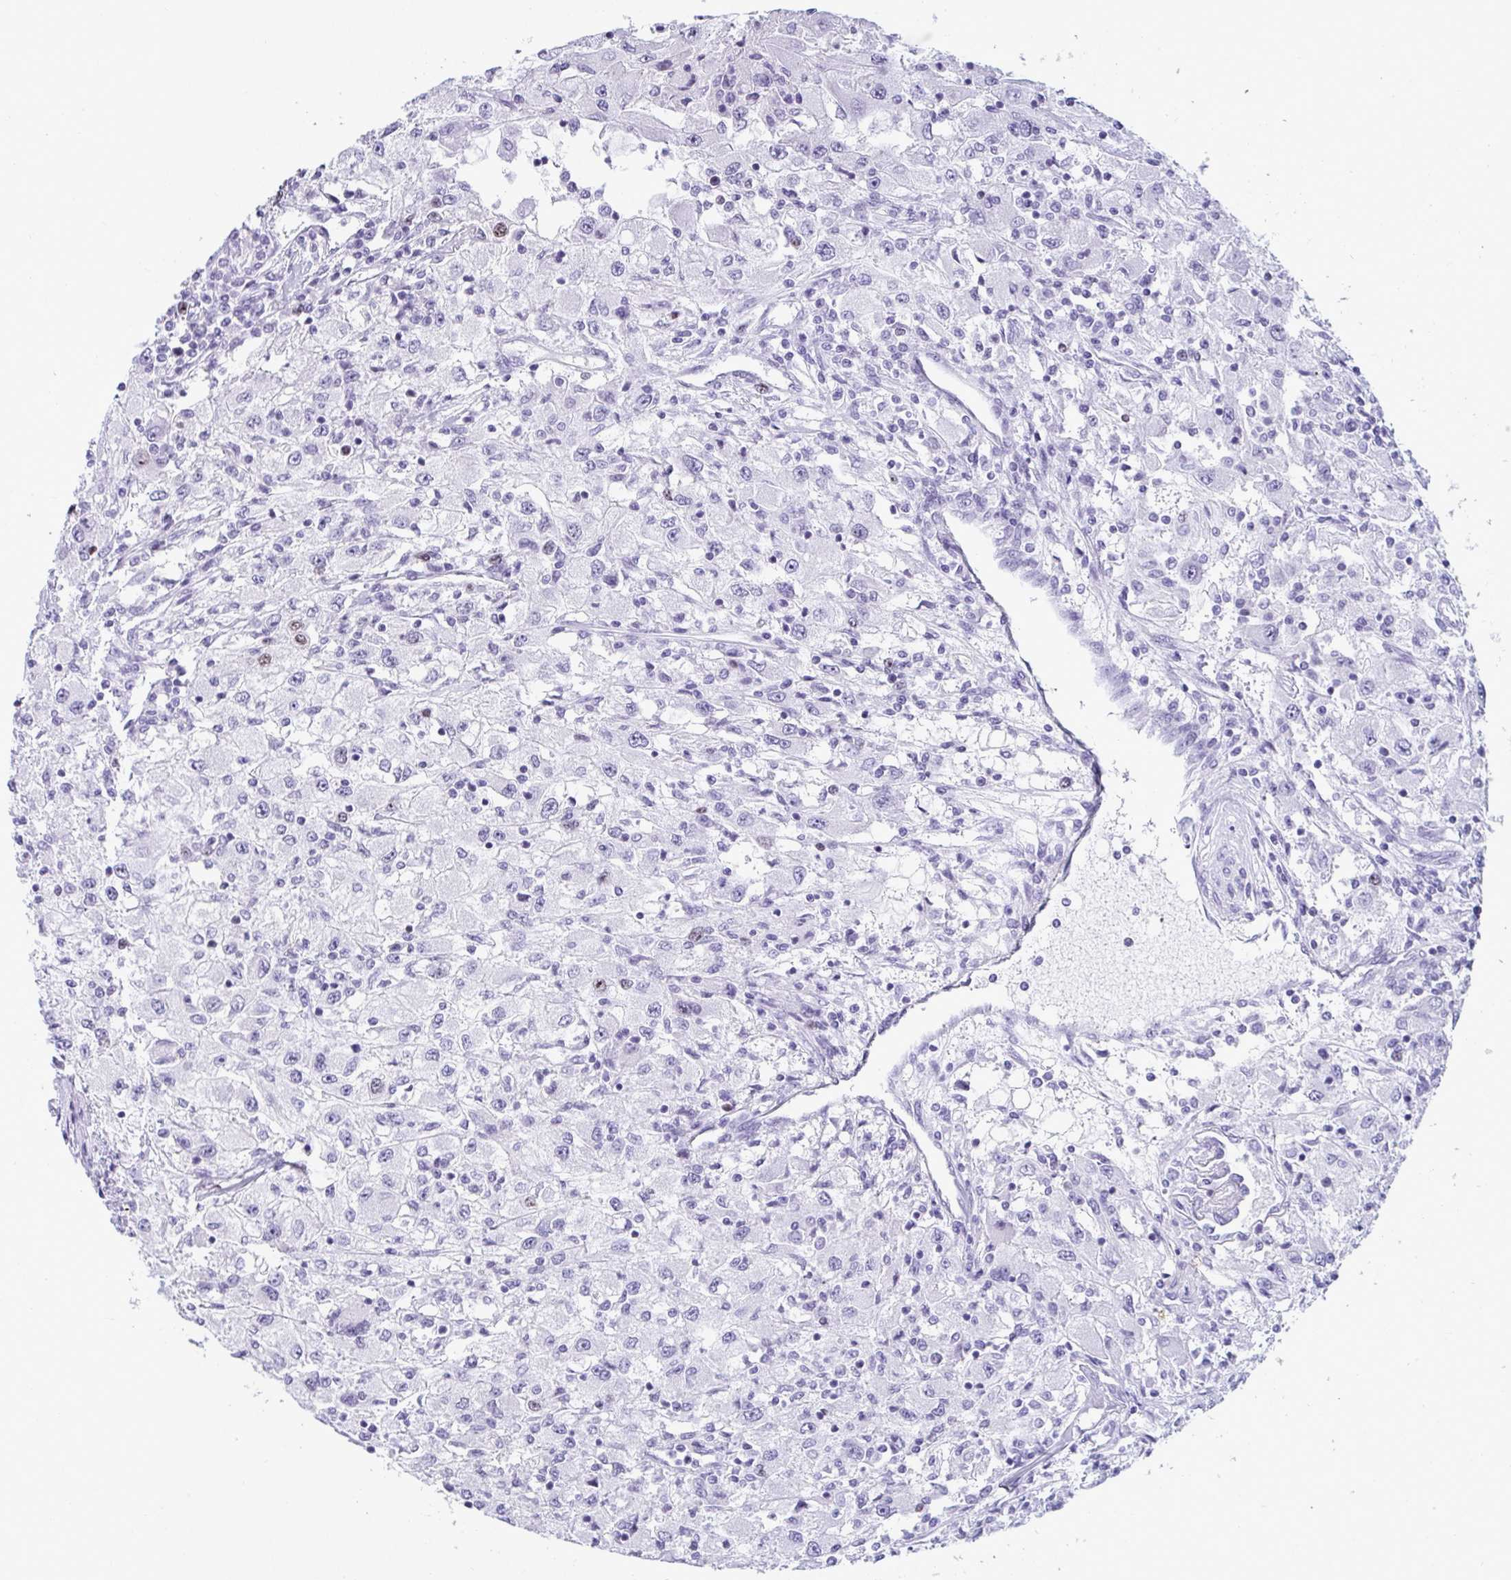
{"staining": {"intensity": "negative", "quantity": "none", "location": "none"}, "tissue": "renal cancer", "cell_type": "Tumor cells", "image_type": "cancer", "snomed": [{"axis": "morphology", "description": "Adenocarcinoma, NOS"}, {"axis": "topography", "description": "Kidney"}], "caption": "Image shows no significant protein positivity in tumor cells of adenocarcinoma (renal).", "gene": "SUZ12", "patient": {"sex": "female", "age": 67}}